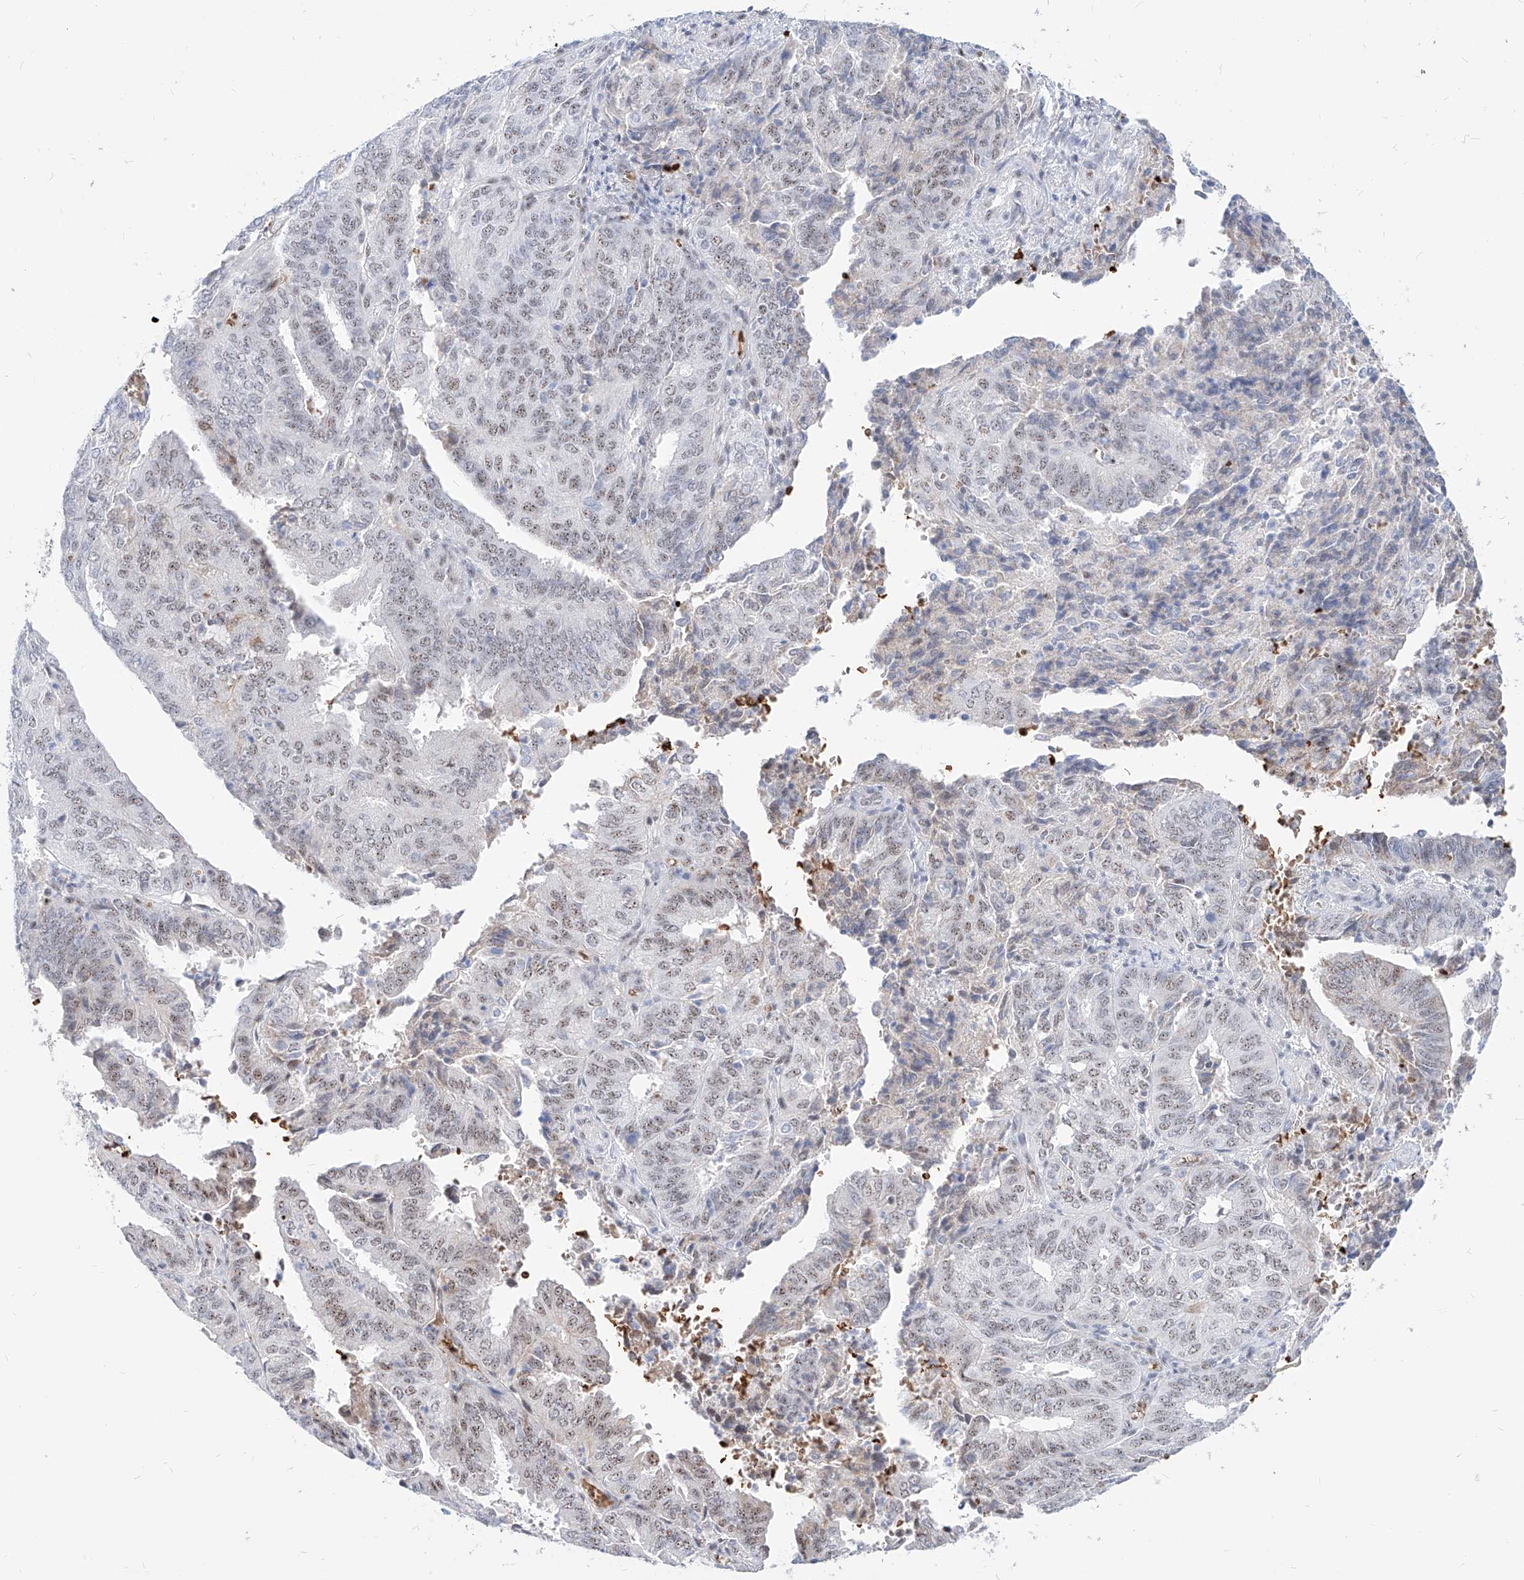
{"staining": {"intensity": "weak", "quantity": ">75%", "location": "nuclear"}, "tissue": "endometrial cancer", "cell_type": "Tumor cells", "image_type": "cancer", "snomed": [{"axis": "morphology", "description": "Adenocarcinoma, NOS"}, {"axis": "topography", "description": "Uterus"}], "caption": "IHC of human adenocarcinoma (endometrial) reveals low levels of weak nuclear staining in approximately >75% of tumor cells.", "gene": "ZFP42", "patient": {"sex": "female", "age": 60}}